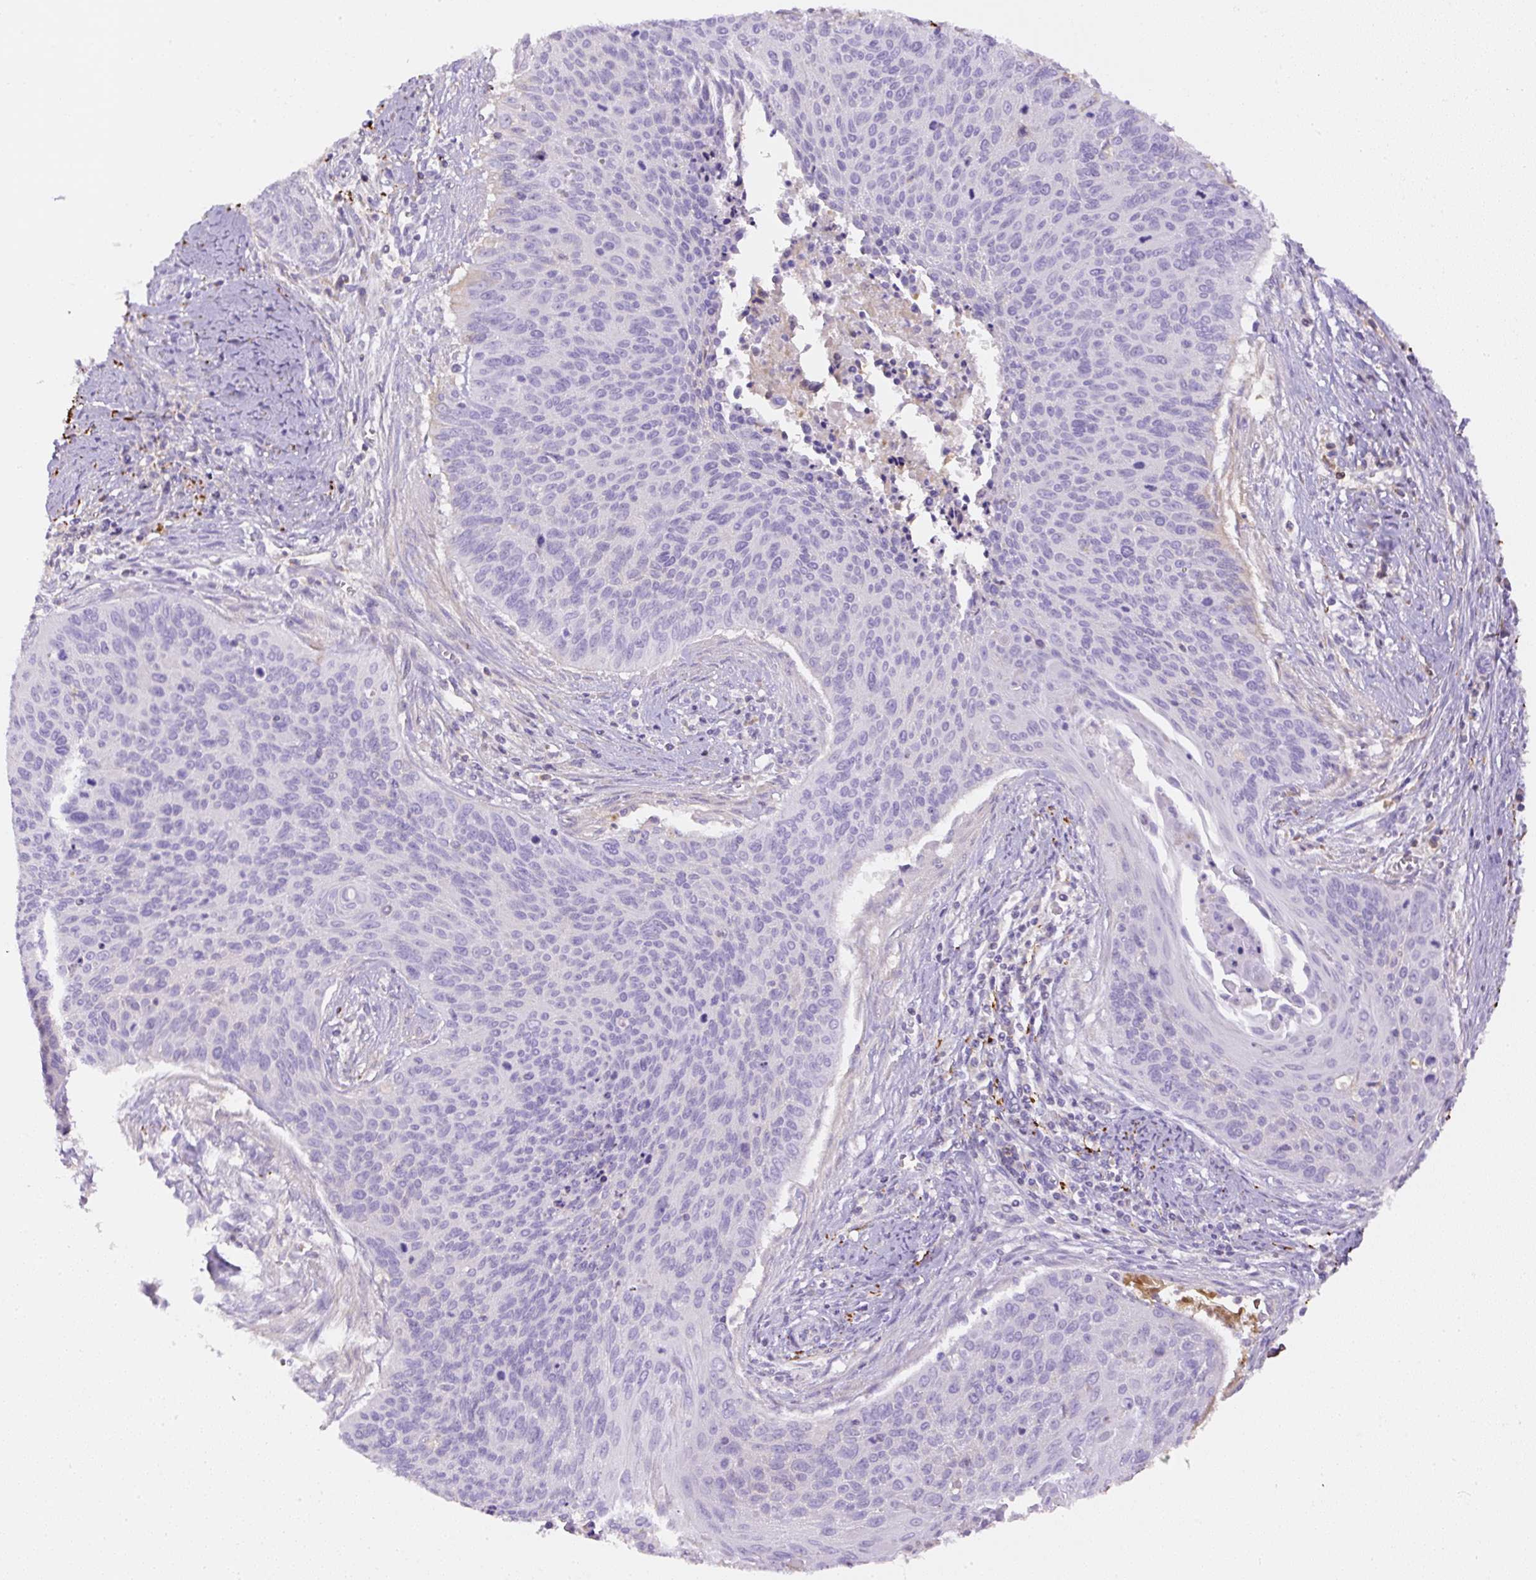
{"staining": {"intensity": "negative", "quantity": "none", "location": "none"}, "tissue": "cervical cancer", "cell_type": "Tumor cells", "image_type": "cancer", "snomed": [{"axis": "morphology", "description": "Squamous cell carcinoma, NOS"}, {"axis": "topography", "description": "Cervix"}], "caption": "This is an IHC photomicrograph of cervical squamous cell carcinoma. There is no expression in tumor cells.", "gene": "APCS", "patient": {"sex": "female", "age": 55}}